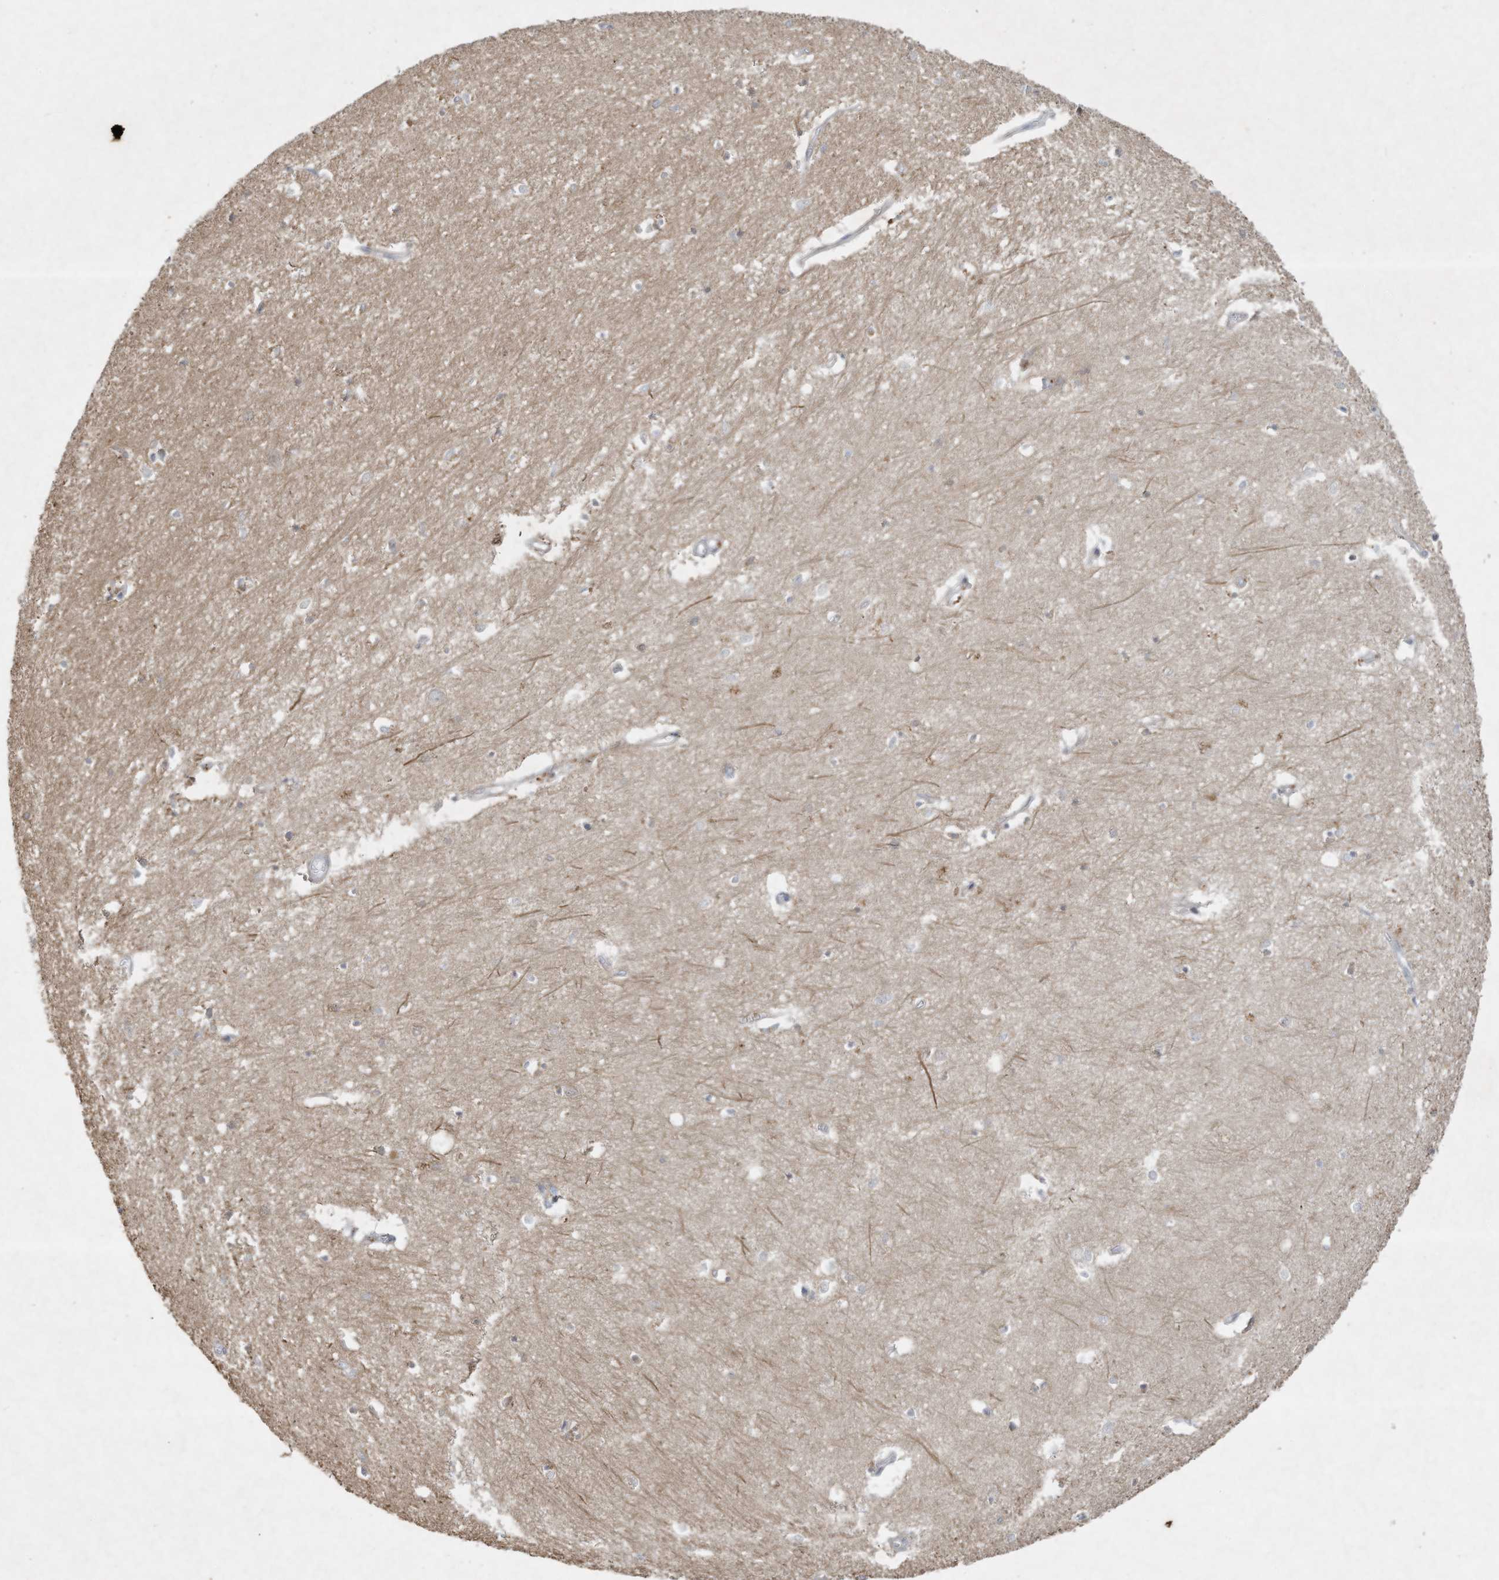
{"staining": {"intensity": "negative", "quantity": "none", "location": "none"}, "tissue": "hippocampus", "cell_type": "Glial cells", "image_type": "normal", "snomed": [{"axis": "morphology", "description": "Normal tissue, NOS"}, {"axis": "topography", "description": "Hippocampus"}], "caption": "The histopathology image exhibits no significant expression in glial cells of hippocampus. (DAB (3,3'-diaminobenzidine) immunohistochemistry (IHC), high magnification).", "gene": "FETUB", "patient": {"sex": "female", "age": 64}}